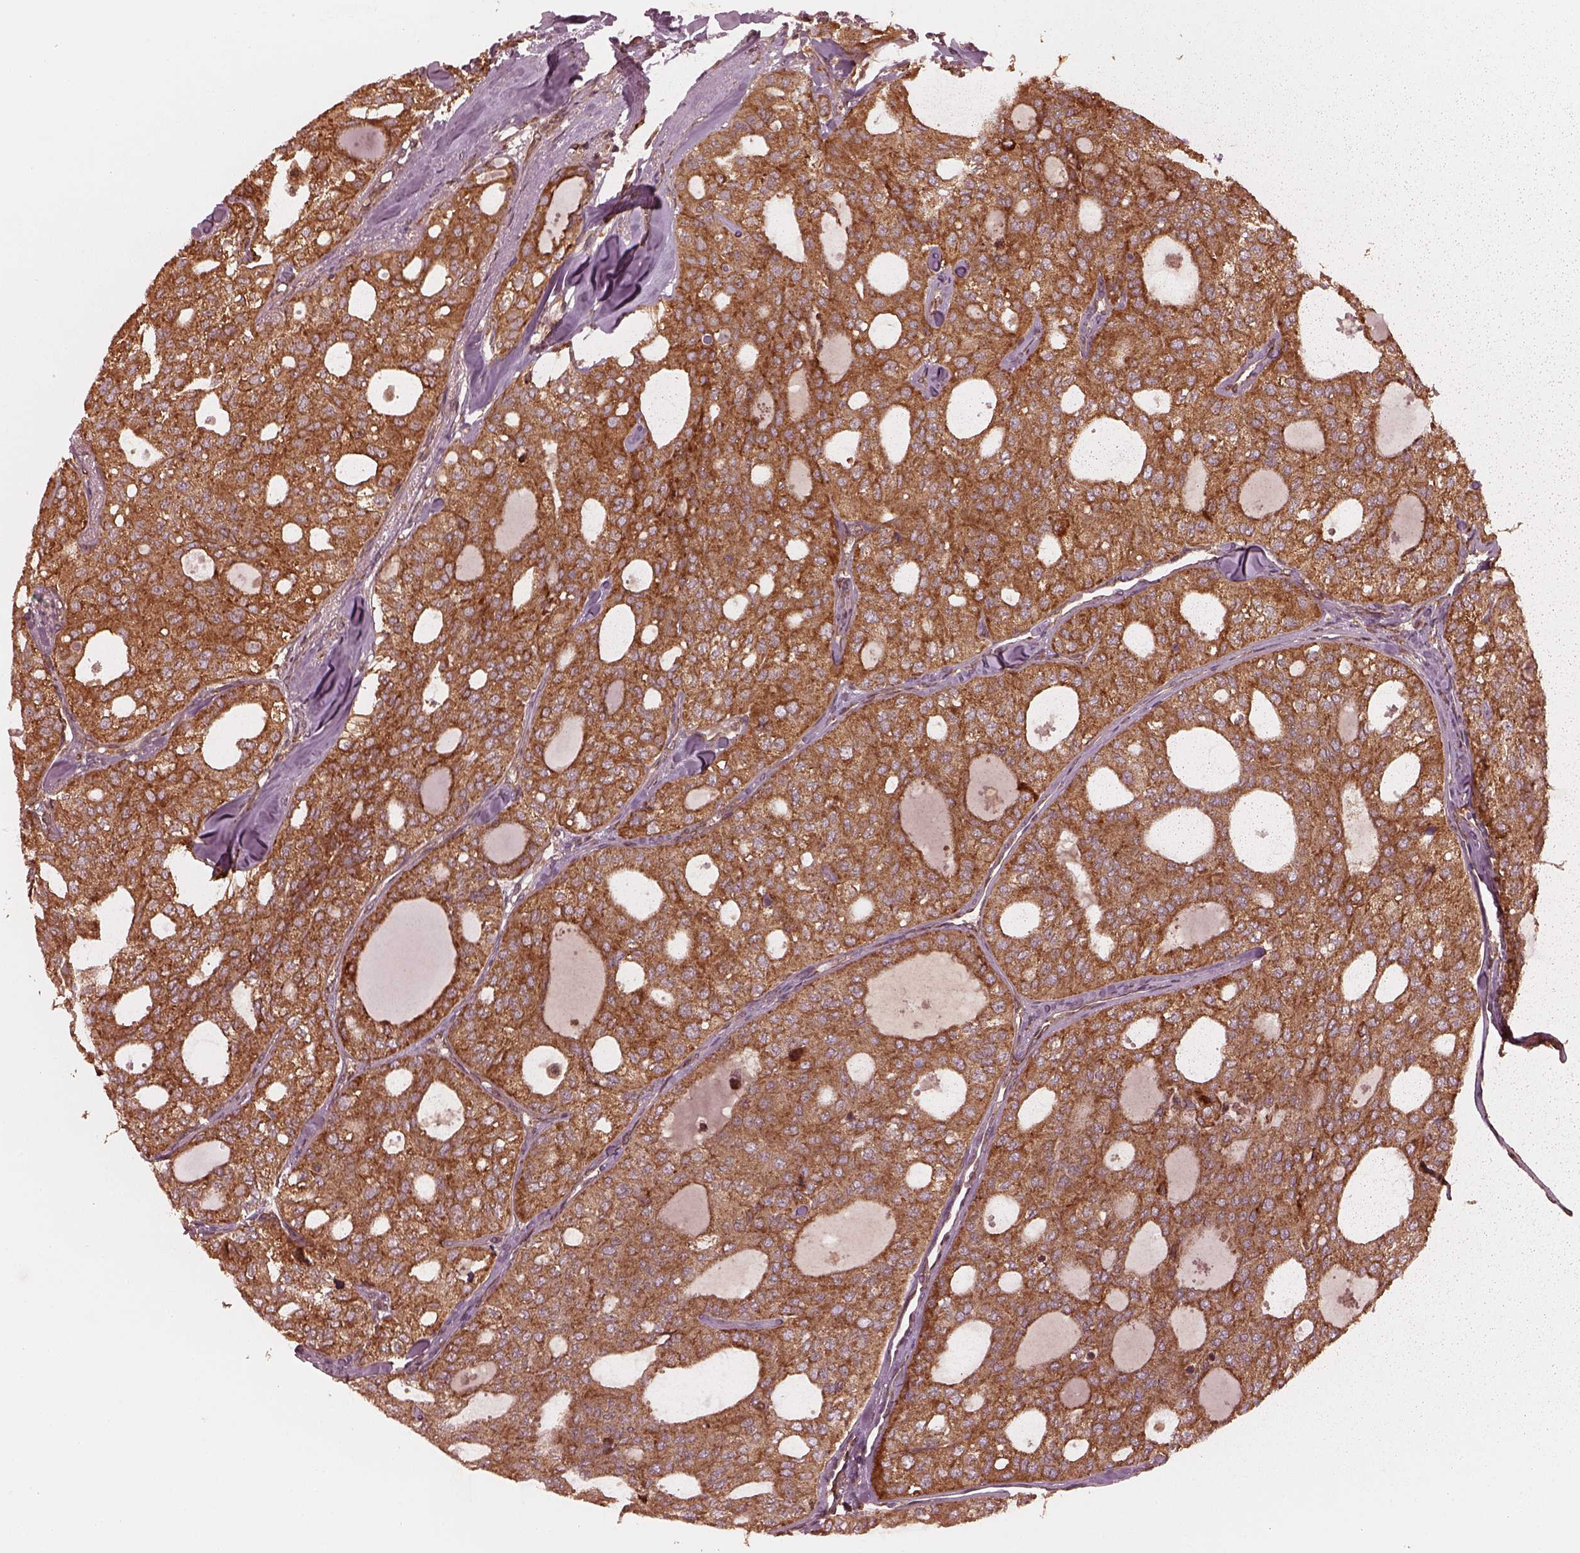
{"staining": {"intensity": "strong", "quantity": ">75%", "location": "cytoplasmic/membranous"}, "tissue": "thyroid cancer", "cell_type": "Tumor cells", "image_type": "cancer", "snomed": [{"axis": "morphology", "description": "Follicular adenoma carcinoma, NOS"}, {"axis": "topography", "description": "Thyroid gland"}], "caption": "Thyroid cancer tissue reveals strong cytoplasmic/membranous positivity in about >75% of tumor cells", "gene": "AGPAT1", "patient": {"sex": "male", "age": 75}}